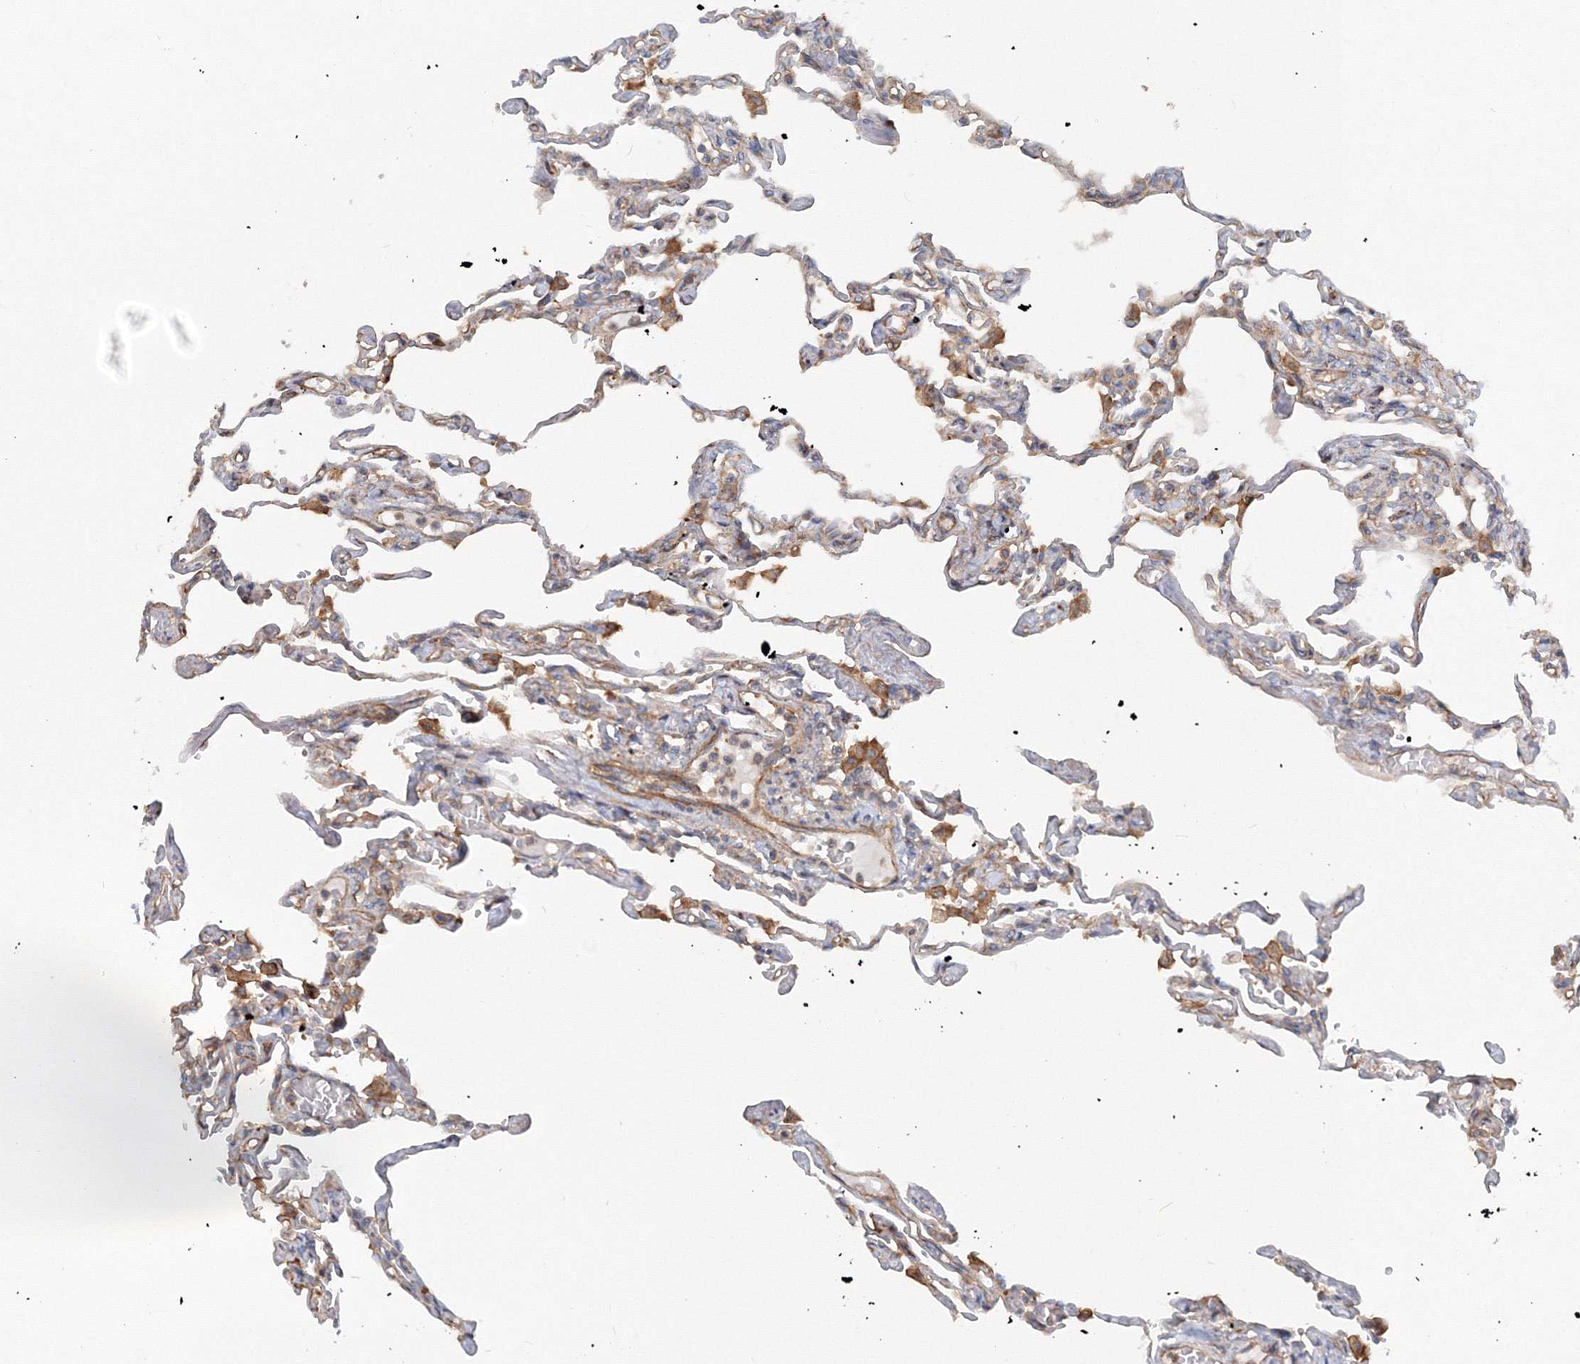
{"staining": {"intensity": "moderate", "quantity": "<25%", "location": "cytoplasmic/membranous"}, "tissue": "lung", "cell_type": "Alveolar cells", "image_type": "normal", "snomed": [{"axis": "morphology", "description": "Normal tissue, NOS"}, {"axis": "topography", "description": "Lung"}], "caption": "Immunohistochemistry (IHC) (DAB) staining of unremarkable lung shows moderate cytoplasmic/membranous protein staining in approximately <25% of alveolar cells. Using DAB (brown) and hematoxylin (blue) stains, captured at high magnification using brightfield microscopy.", "gene": "EXOC1", "patient": {"sex": "male", "age": 21}}